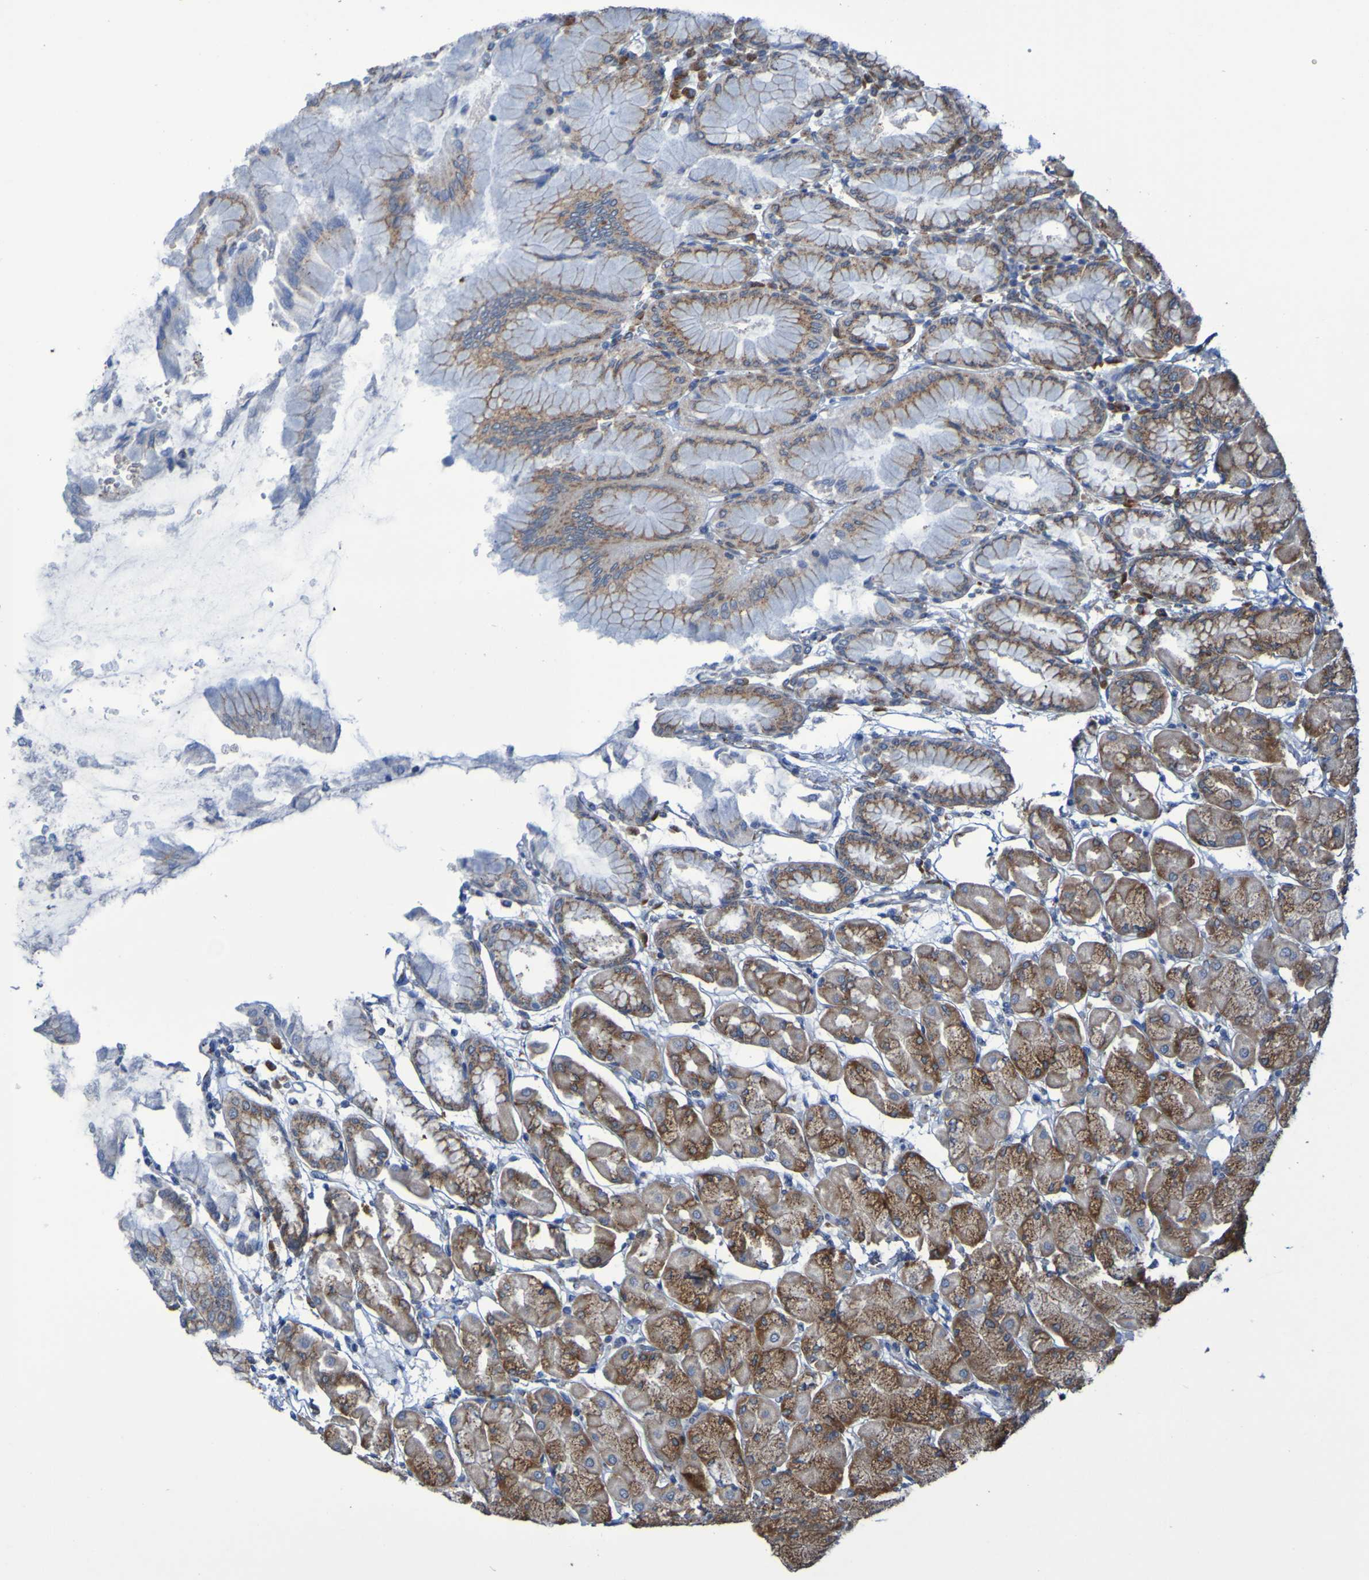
{"staining": {"intensity": "moderate", "quantity": ">75%", "location": "cytoplasmic/membranous"}, "tissue": "stomach", "cell_type": "Glandular cells", "image_type": "normal", "snomed": [{"axis": "morphology", "description": "Normal tissue, NOS"}, {"axis": "topography", "description": "Stomach, upper"}], "caption": "Immunohistochemistry of unremarkable stomach displays medium levels of moderate cytoplasmic/membranous positivity in approximately >75% of glandular cells.", "gene": "FKBP3", "patient": {"sex": "female", "age": 56}}